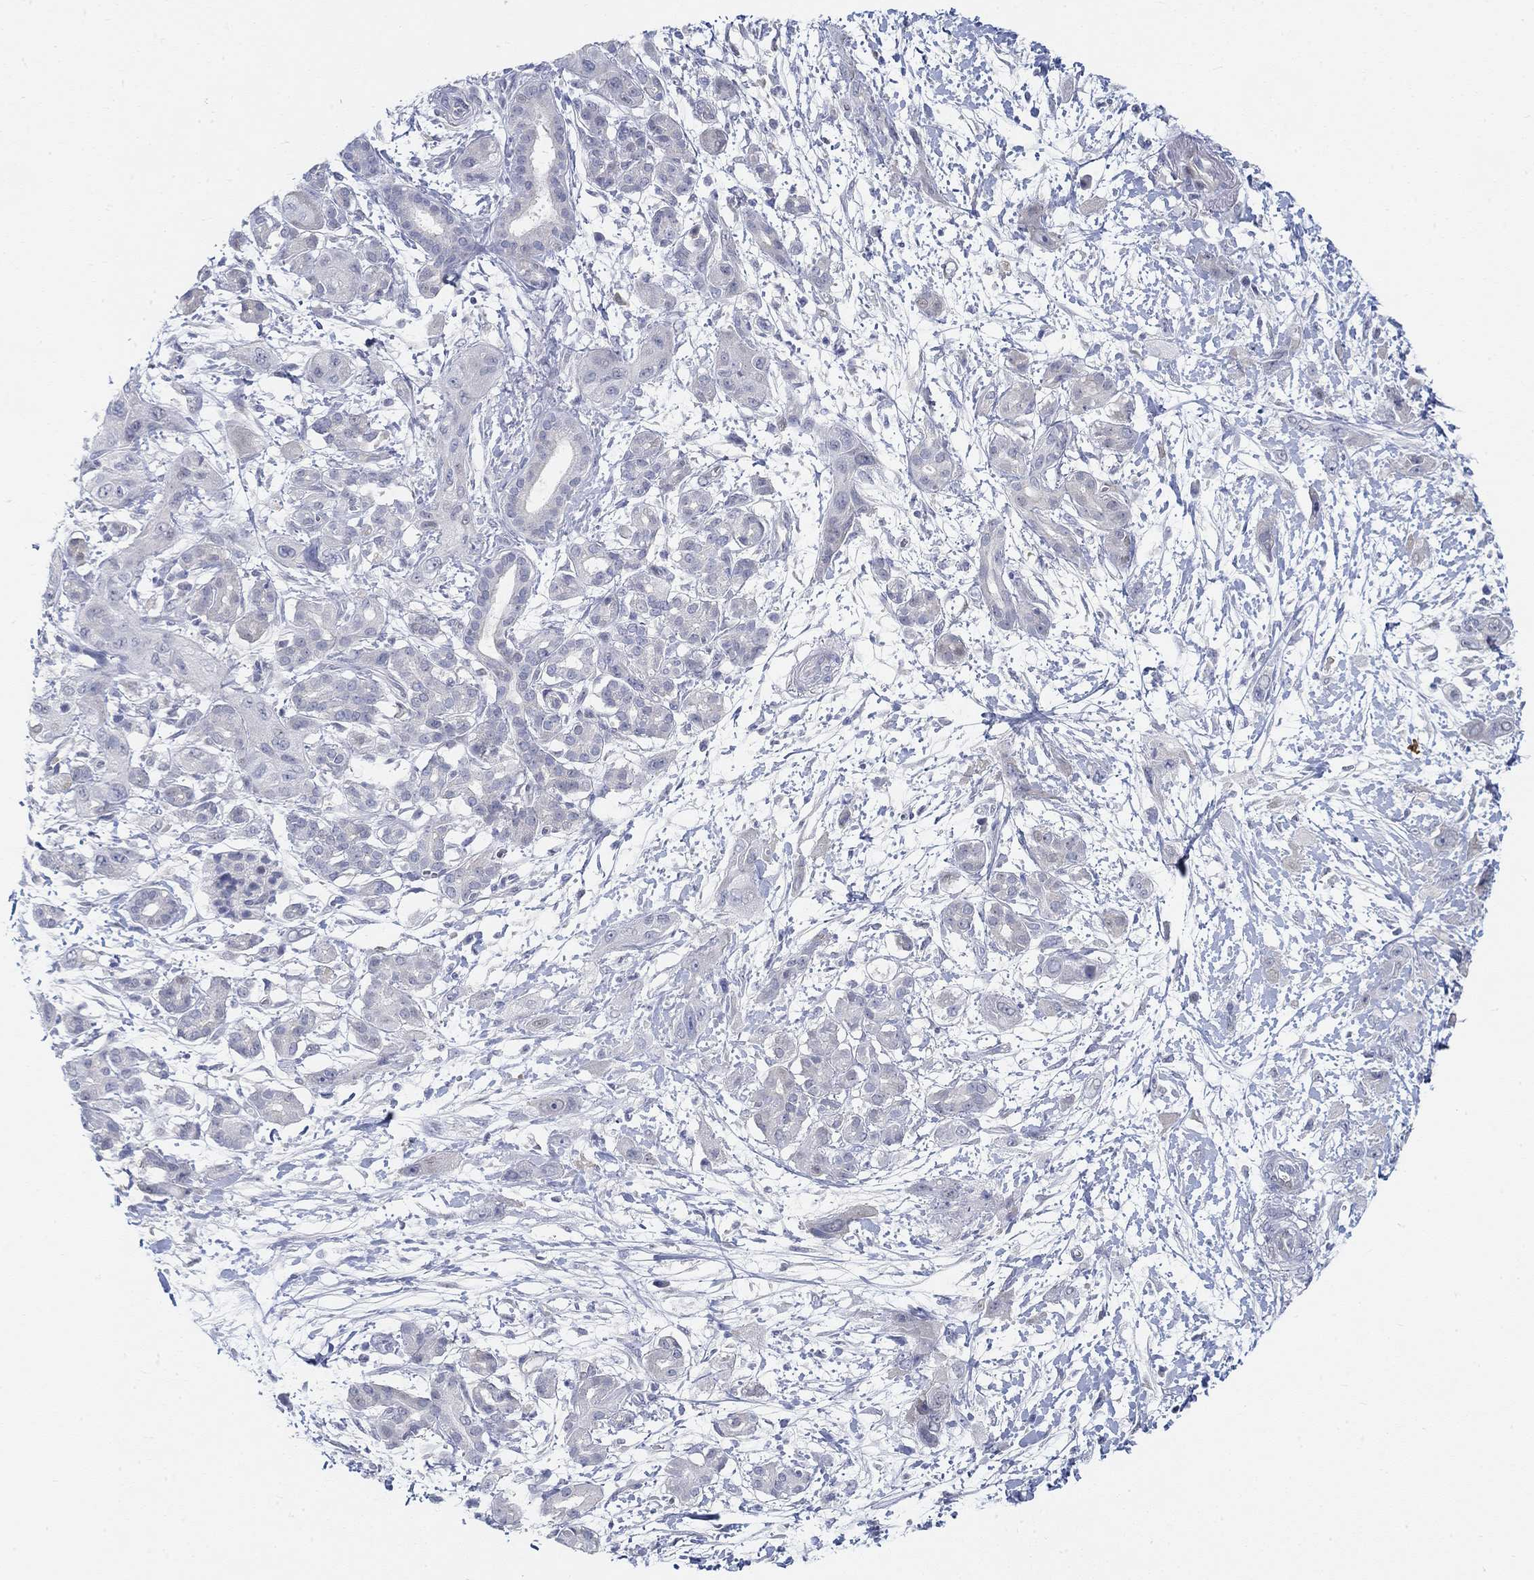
{"staining": {"intensity": "negative", "quantity": "none", "location": "none"}, "tissue": "pancreatic cancer", "cell_type": "Tumor cells", "image_type": "cancer", "snomed": [{"axis": "morphology", "description": "Adenocarcinoma, NOS"}, {"axis": "topography", "description": "Pancreas"}], "caption": "Pancreatic cancer (adenocarcinoma) was stained to show a protein in brown. There is no significant expression in tumor cells.", "gene": "SNTG2", "patient": {"sex": "male", "age": 72}}